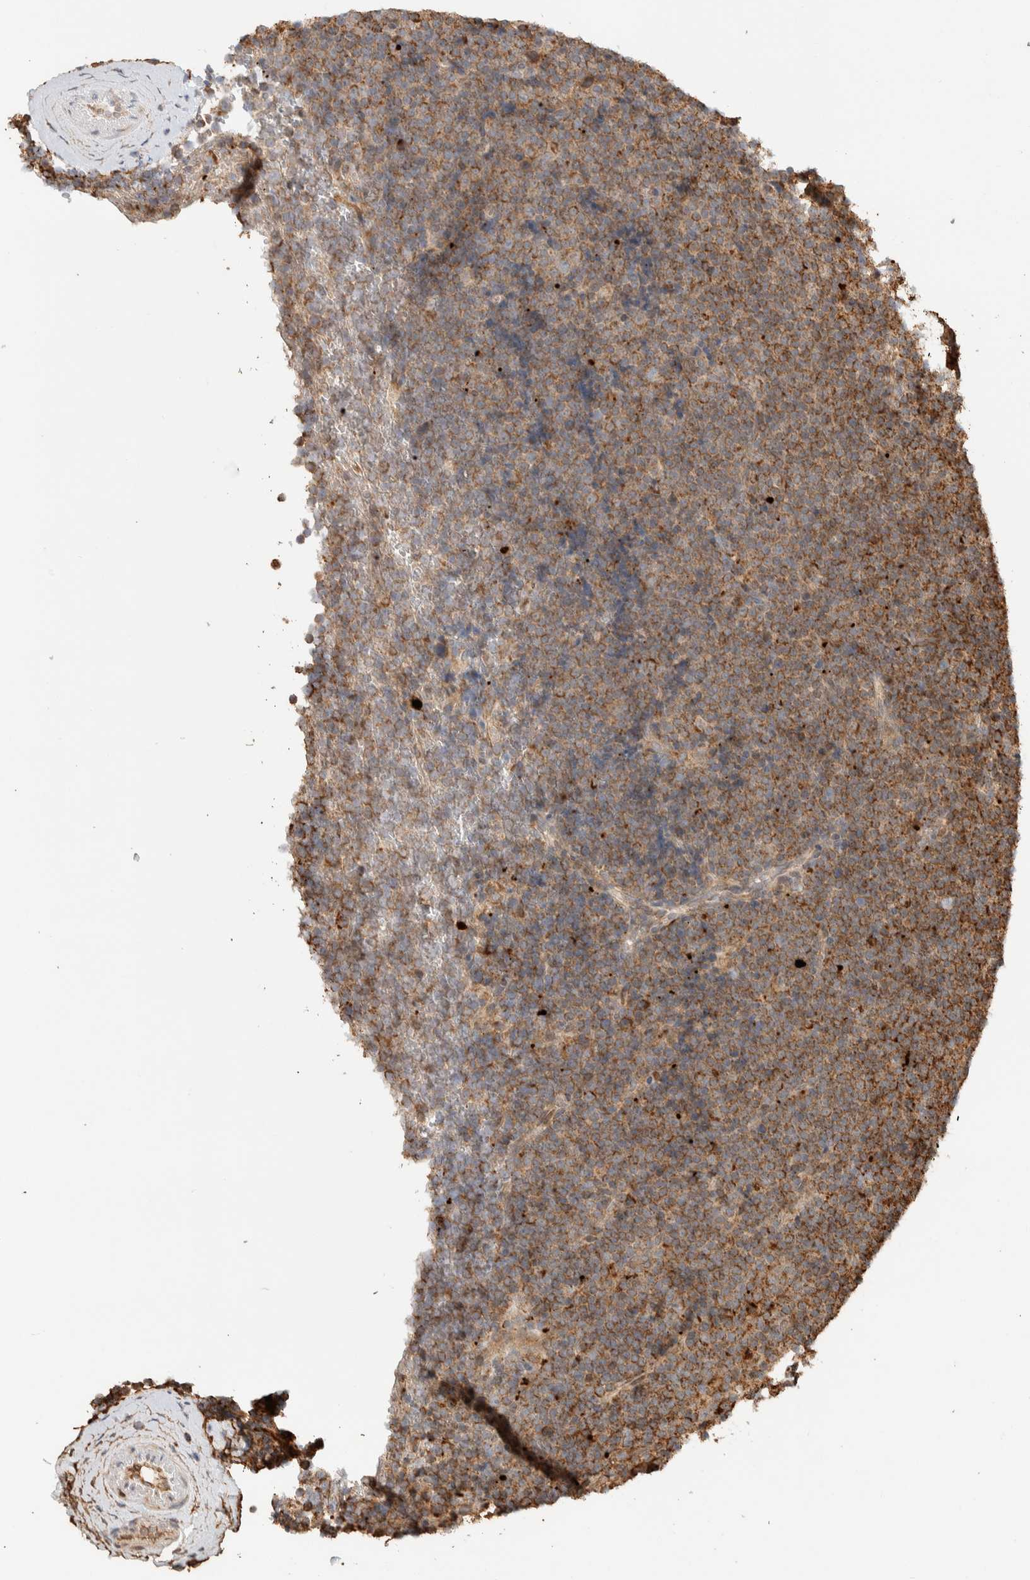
{"staining": {"intensity": "moderate", "quantity": ">75%", "location": "cytoplasmic/membranous"}, "tissue": "lymphoma", "cell_type": "Tumor cells", "image_type": "cancer", "snomed": [{"axis": "morphology", "description": "Malignant lymphoma, non-Hodgkin's type, Low grade"}, {"axis": "topography", "description": "Lymph node"}], "caption": "Immunohistochemical staining of lymphoma exhibits medium levels of moderate cytoplasmic/membranous protein staining in approximately >75% of tumor cells.", "gene": "KIF9", "patient": {"sex": "female", "age": 67}}